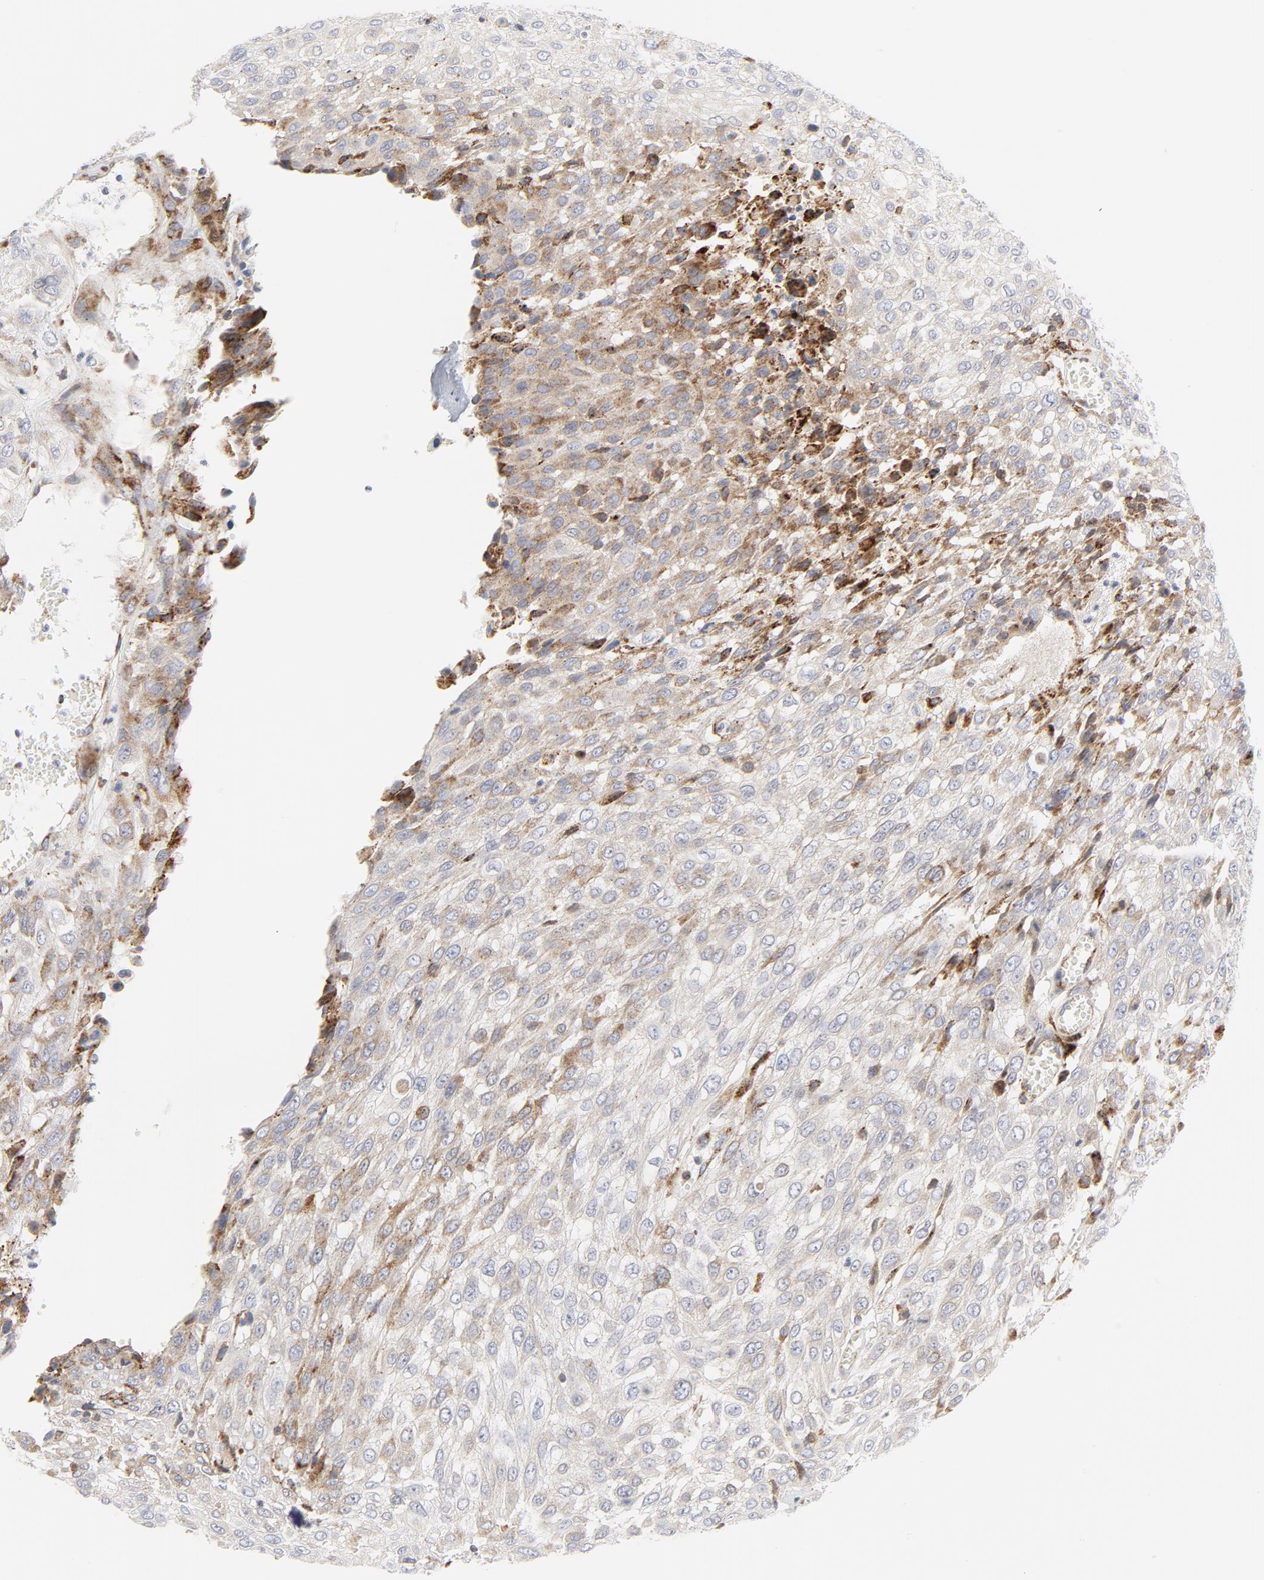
{"staining": {"intensity": "weak", "quantity": "25%-75%", "location": "cytoplasmic/membranous"}, "tissue": "urothelial cancer", "cell_type": "Tumor cells", "image_type": "cancer", "snomed": [{"axis": "morphology", "description": "Urothelial carcinoma, High grade"}, {"axis": "topography", "description": "Urinary bladder"}], "caption": "About 25%-75% of tumor cells in urothelial cancer demonstrate weak cytoplasmic/membranous protein staining as visualized by brown immunohistochemical staining.", "gene": "LRP6", "patient": {"sex": "male", "age": 57}}